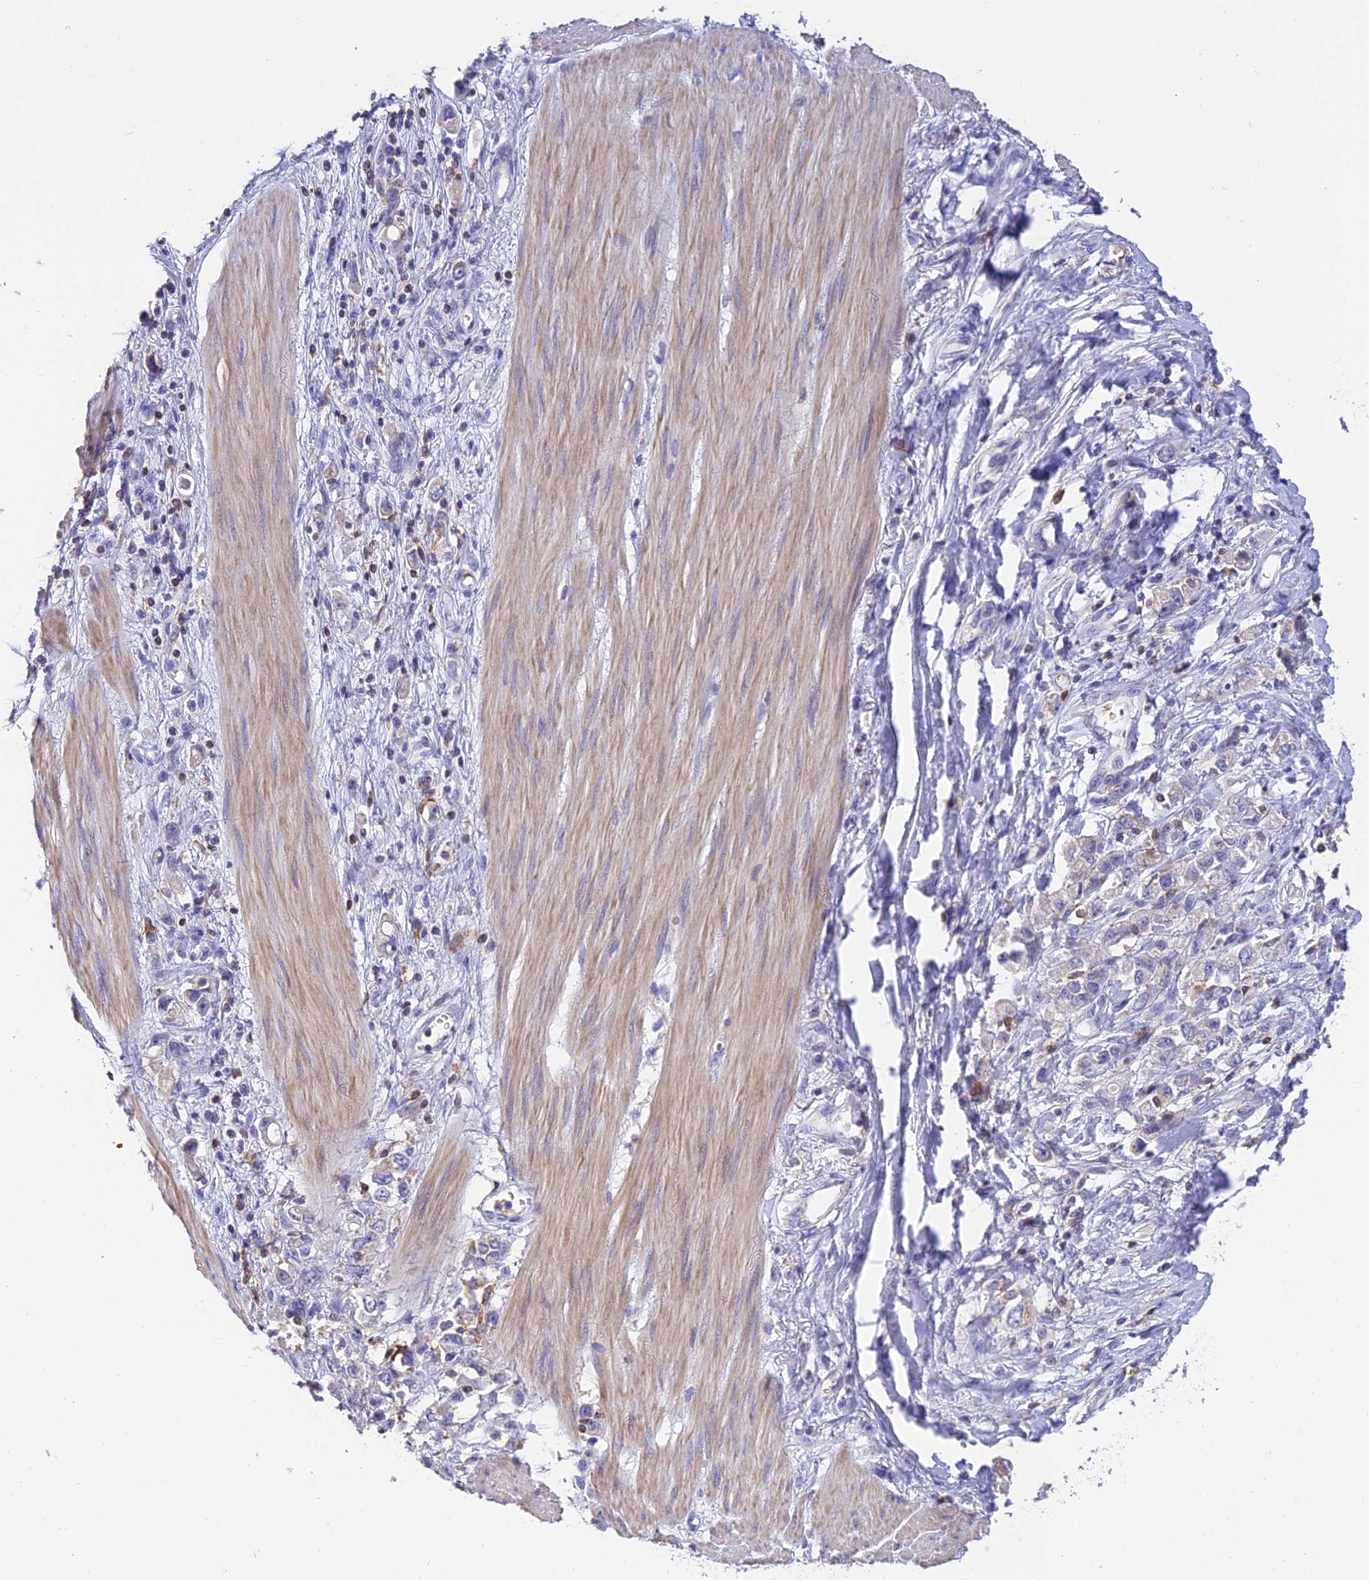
{"staining": {"intensity": "negative", "quantity": "none", "location": "none"}, "tissue": "stomach cancer", "cell_type": "Tumor cells", "image_type": "cancer", "snomed": [{"axis": "morphology", "description": "Adenocarcinoma, NOS"}, {"axis": "topography", "description": "Stomach"}], "caption": "IHC photomicrograph of neoplastic tissue: stomach adenocarcinoma stained with DAB (3,3'-diaminobenzidine) reveals no significant protein positivity in tumor cells. The staining is performed using DAB (3,3'-diaminobenzidine) brown chromogen with nuclei counter-stained in using hematoxylin.", "gene": "LPXN", "patient": {"sex": "female", "age": 76}}